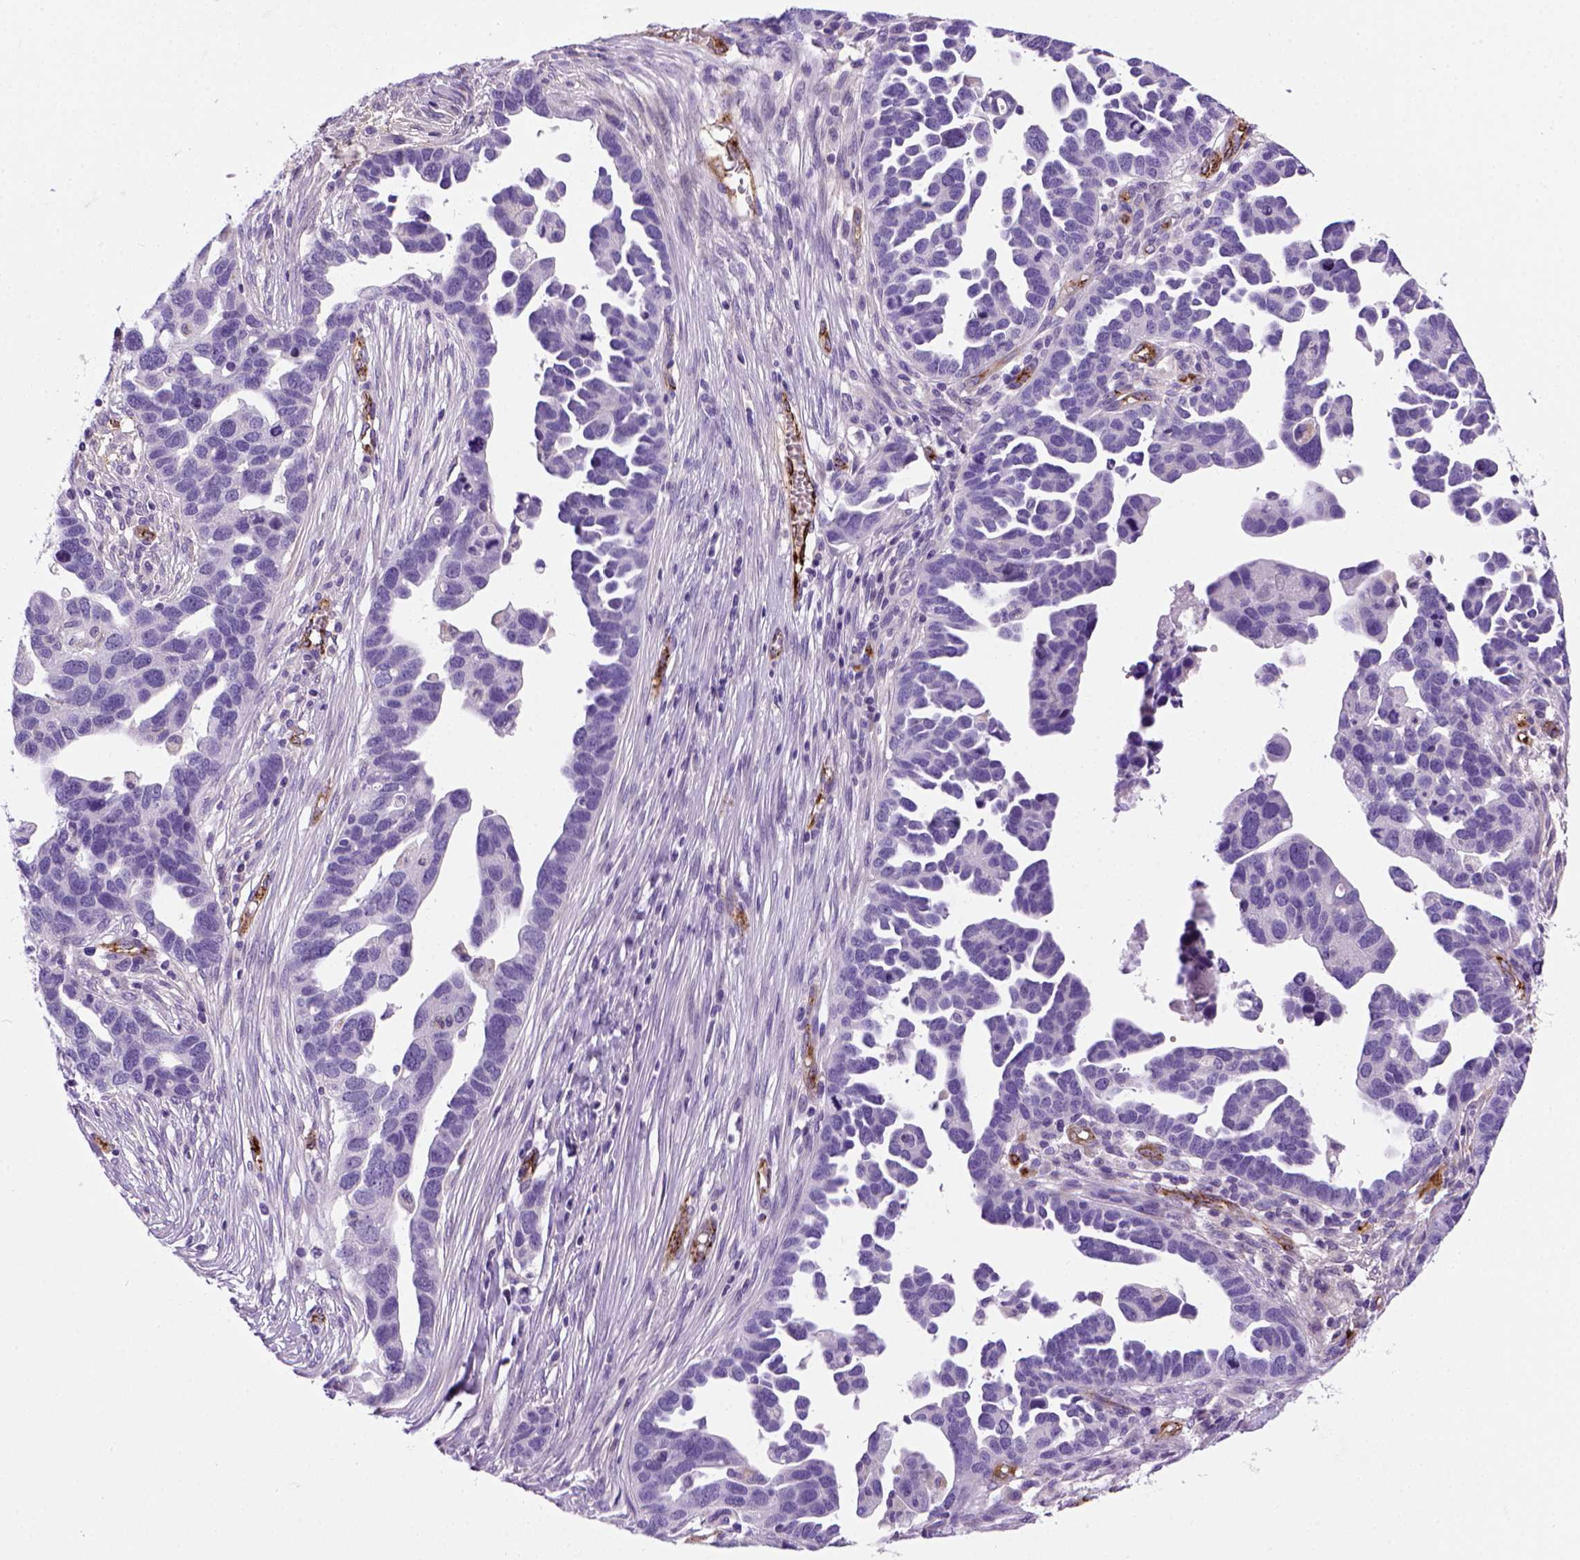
{"staining": {"intensity": "negative", "quantity": "none", "location": "none"}, "tissue": "ovarian cancer", "cell_type": "Tumor cells", "image_type": "cancer", "snomed": [{"axis": "morphology", "description": "Cystadenocarcinoma, serous, NOS"}, {"axis": "topography", "description": "Ovary"}], "caption": "Immunohistochemistry (IHC) photomicrograph of ovarian cancer stained for a protein (brown), which demonstrates no expression in tumor cells. (DAB (3,3'-diaminobenzidine) immunohistochemistry (IHC) visualized using brightfield microscopy, high magnification).", "gene": "VWF", "patient": {"sex": "female", "age": 54}}